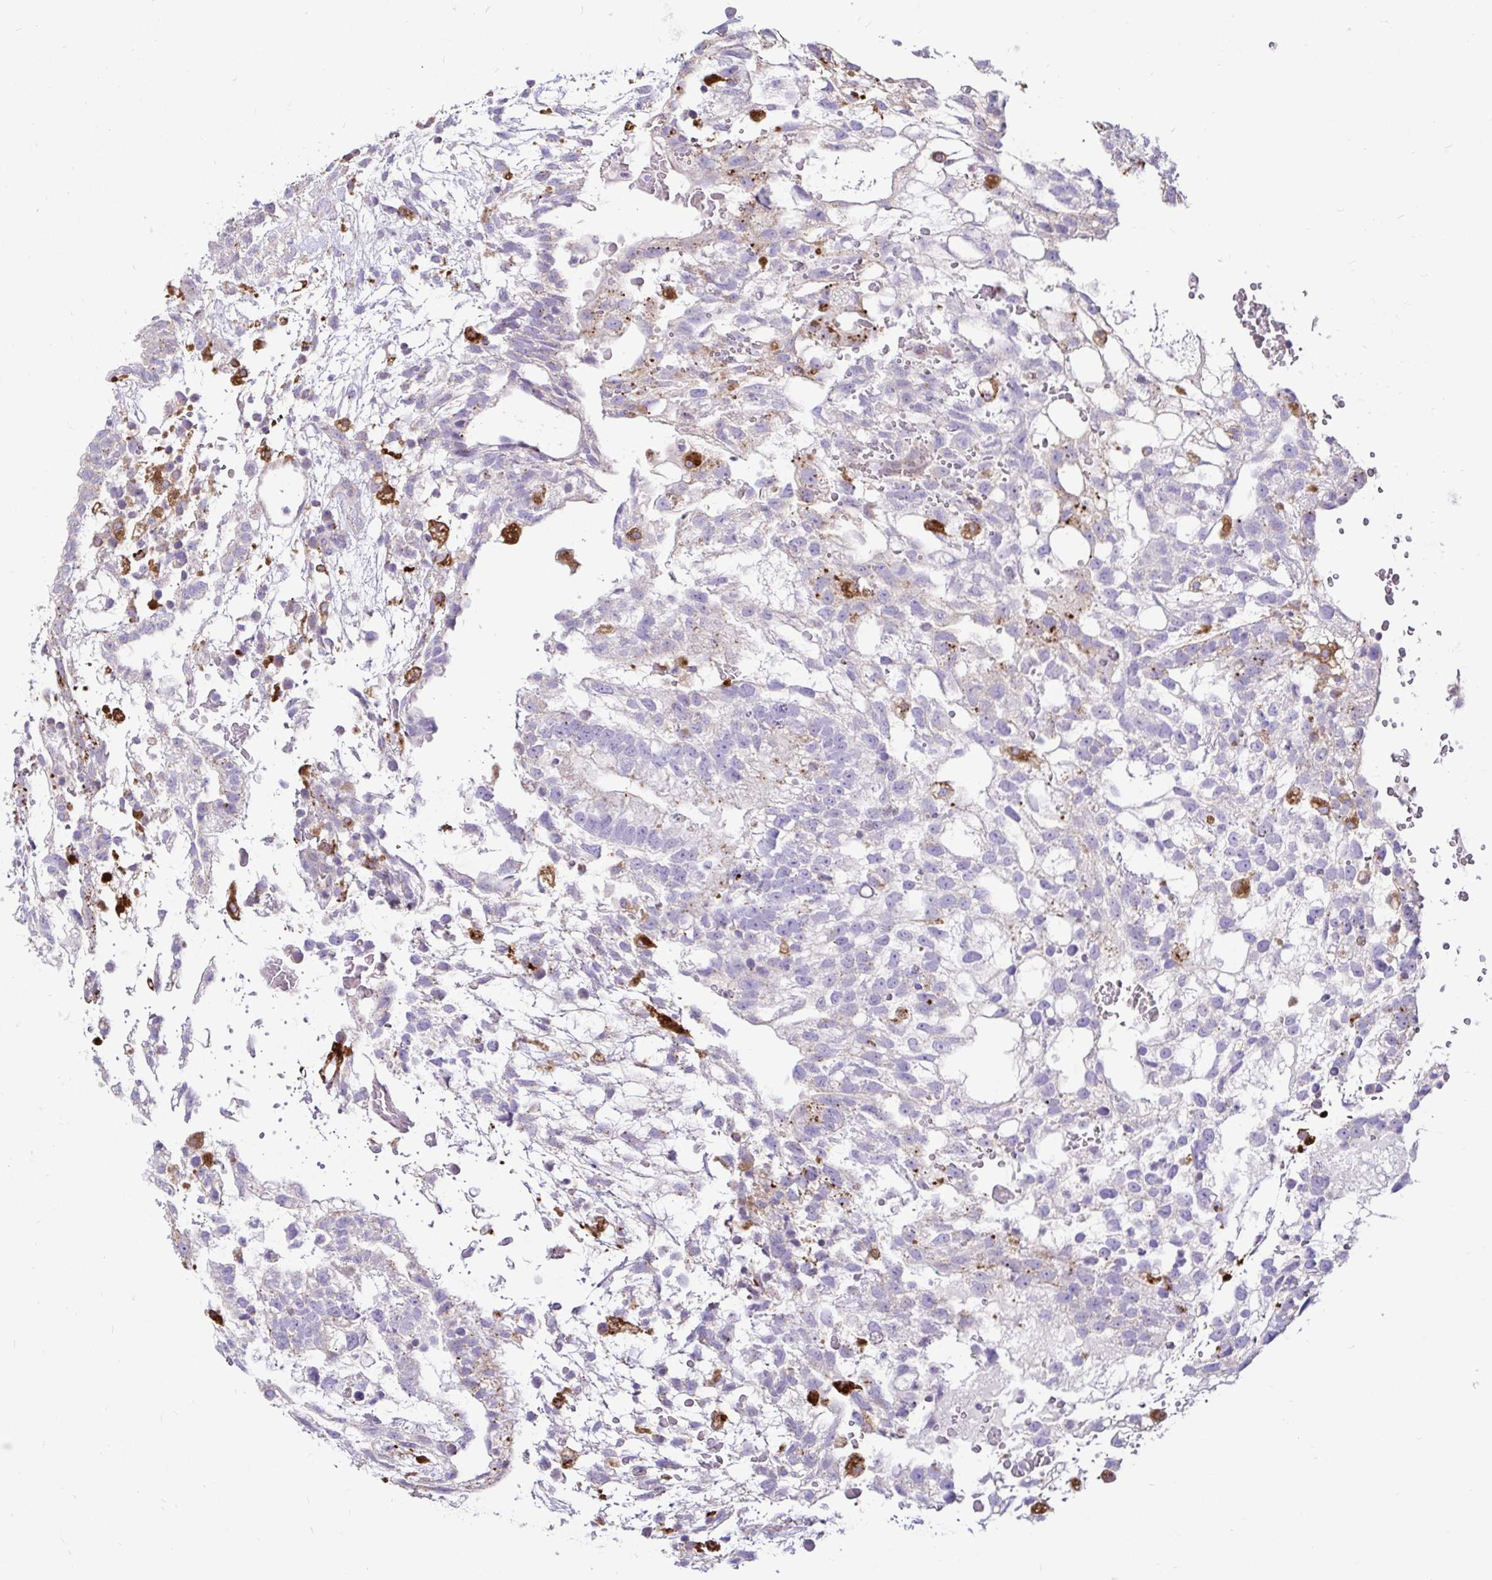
{"staining": {"intensity": "moderate", "quantity": "<25%", "location": "cytoplasmic/membranous"}, "tissue": "testis cancer", "cell_type": "Tumor cells", "image_type": "cancer", "snomed": [{"axis": "morphology", "description": "Normal tissue, NOS"}, {"axis": "morphology", "description": "Carcinoma, Embryonal, NOS"}, {"axis": "topography", "description": "Testis"}], "caption": "Tumor cells display low levels of moderate cytoplasmic/membranous staining in approximately <25% of cells in testis embryonal carcinoma.", "gene": "FUCA1", "patient": {"sex": "male", "age": 32}}